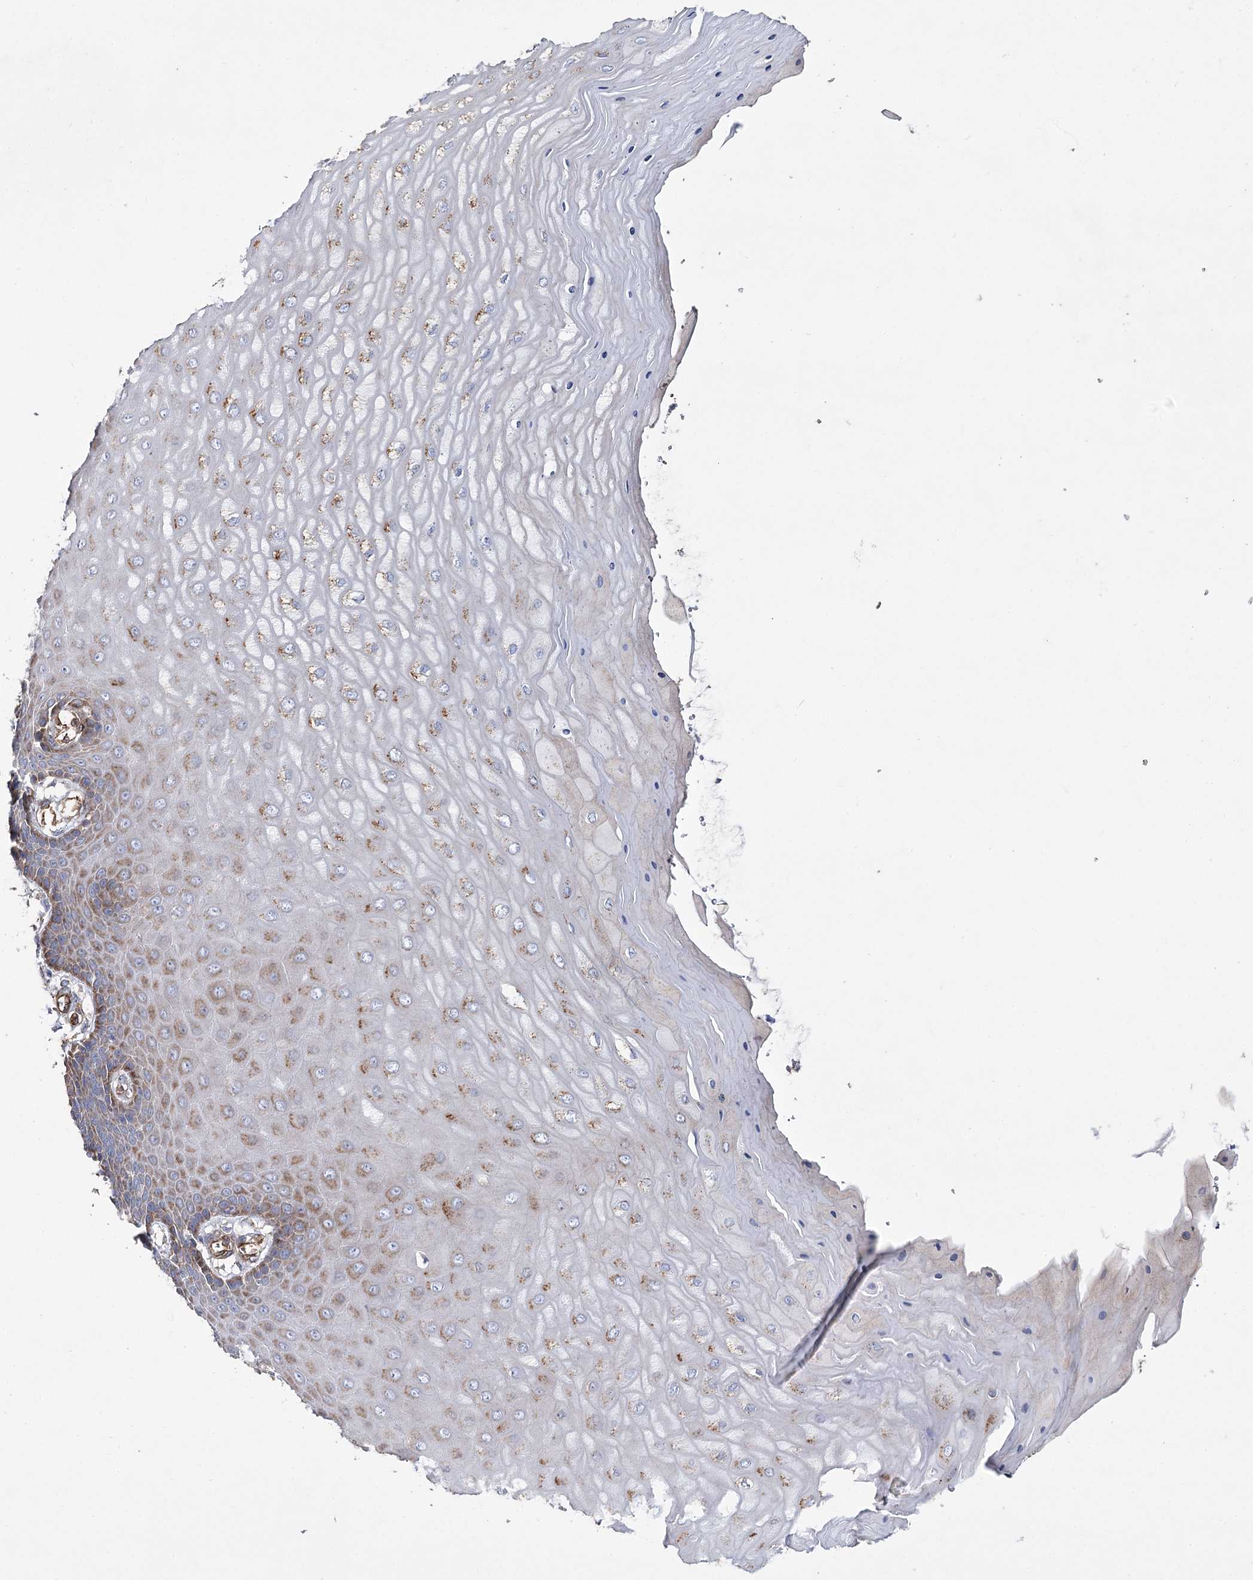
{"staining": {"intensity": "negative", "quantity": "none", "location": "none"}, "tissue": "cervix", "cell_type": "Glandular cells", "image_type": "normal", "snomed": [{"axis": "morphology", "description": "Normal tissue, NOS"}, {"axis": "topography", "description": "Cervix"}], "caption": "The photomicrograph displays no significant staining in glandular cells of cervix. (Brightfield microscopy of DAB immunohistochemistry (IHC) at high magnification).", "gene": "TMEM164", "patient": {"sex": "female", "age": 55}}